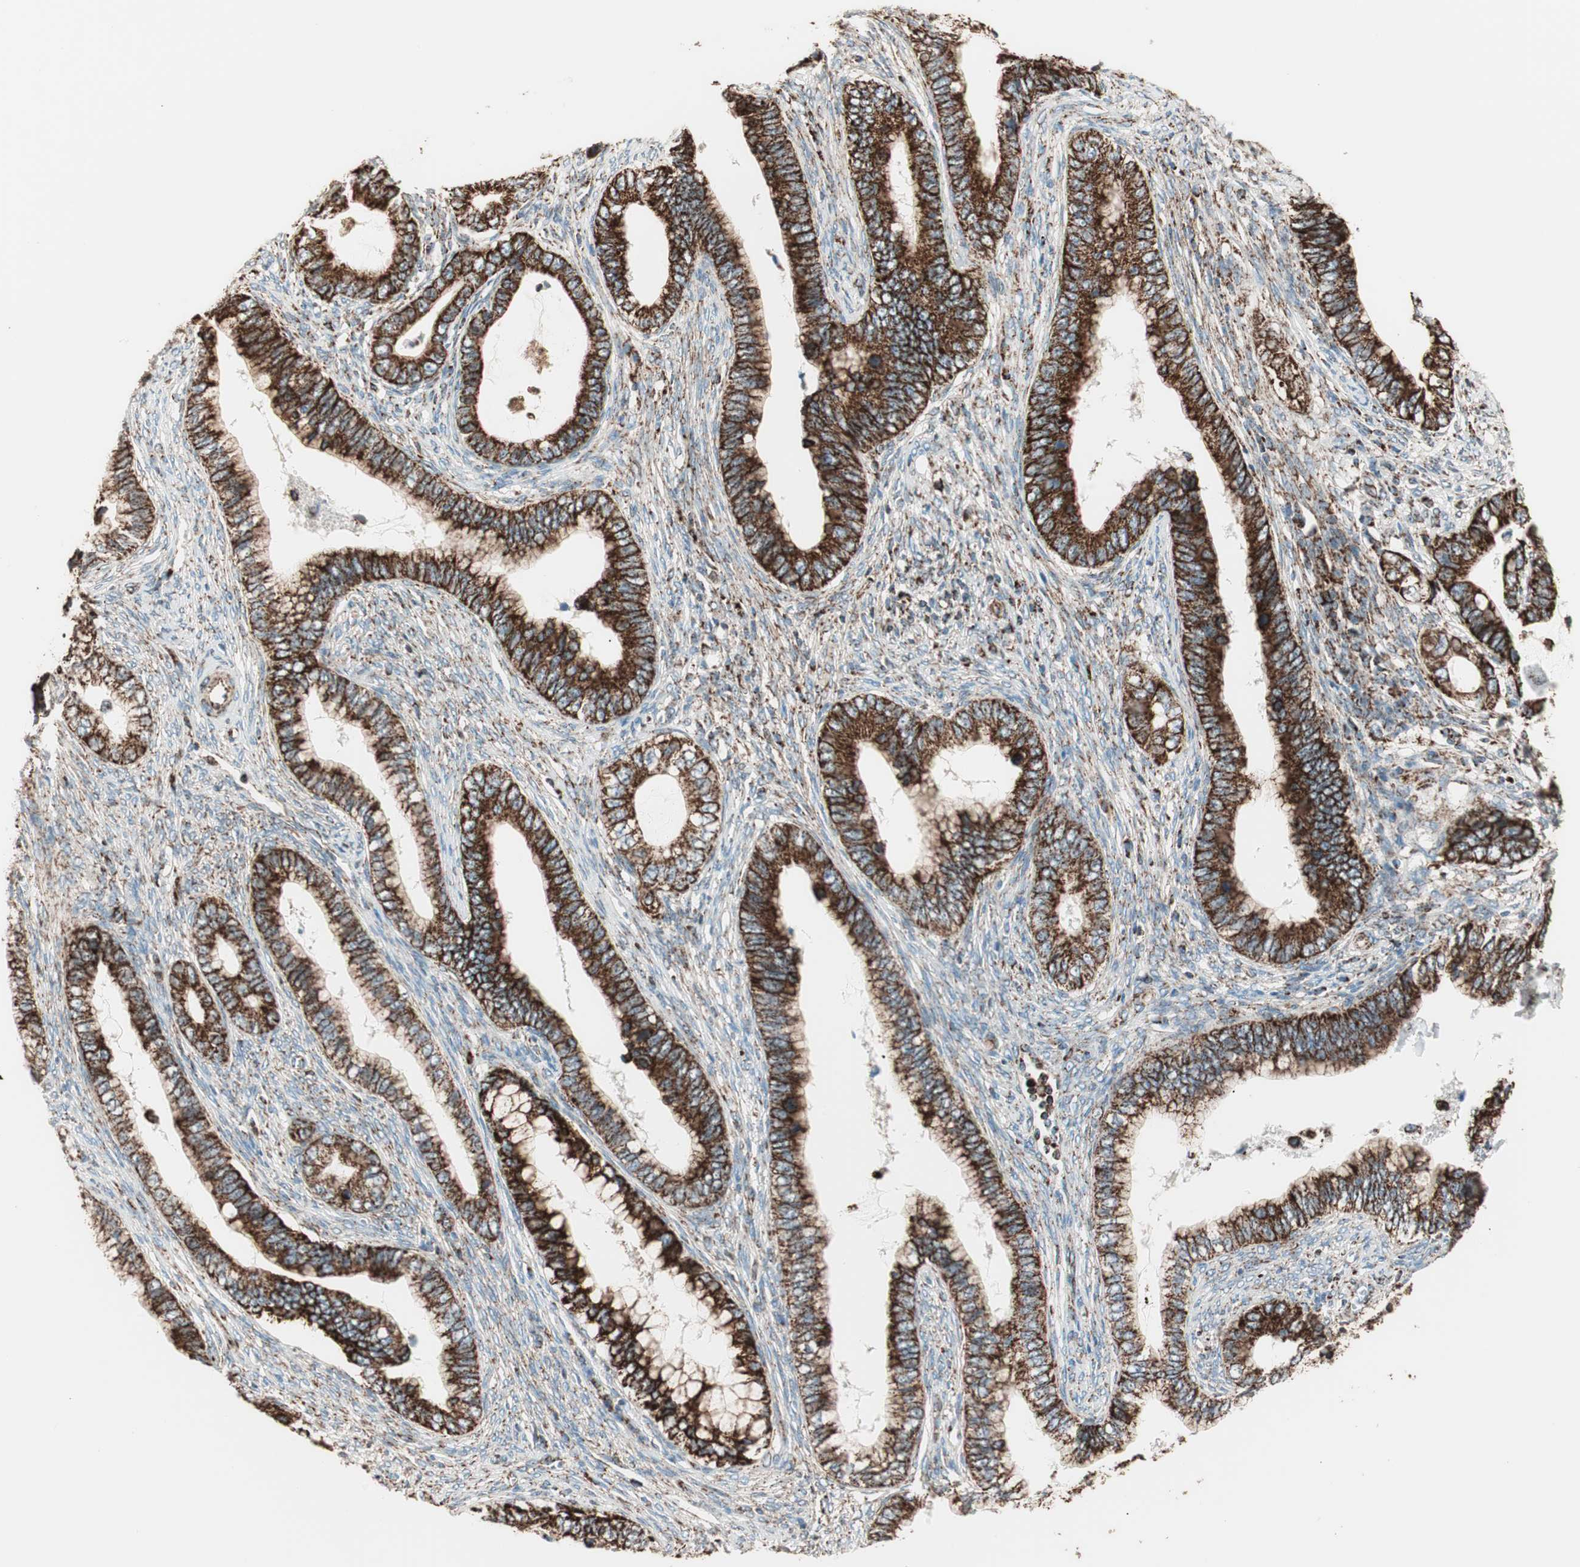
{"staining": {"intensity": "strong", "quantity": ">75%", "location": "cytoplasmic/membranous"}, "tissue": "cervical cancer", "cell_type": "Tumor cells", "image_type": "cancer", "snomed": [{"axis": "morphology", "description": "Adenocarcinoma, NOS"}, {"axis": "topography", "description": "Cervix"}], "caption": "IHC histopathology image of neoplastic tissue: human cervical adenocarcinoma stained using immunohistochemistry (IHC) exhibits high levels of strong protein expression localized specifically in the cytoplasmic/membranous of tumor cells, appearing as a cytoplasmic/membranous brown color.", "gene": "TOMM22", "patient": {"sex": "female", "age": 44}}